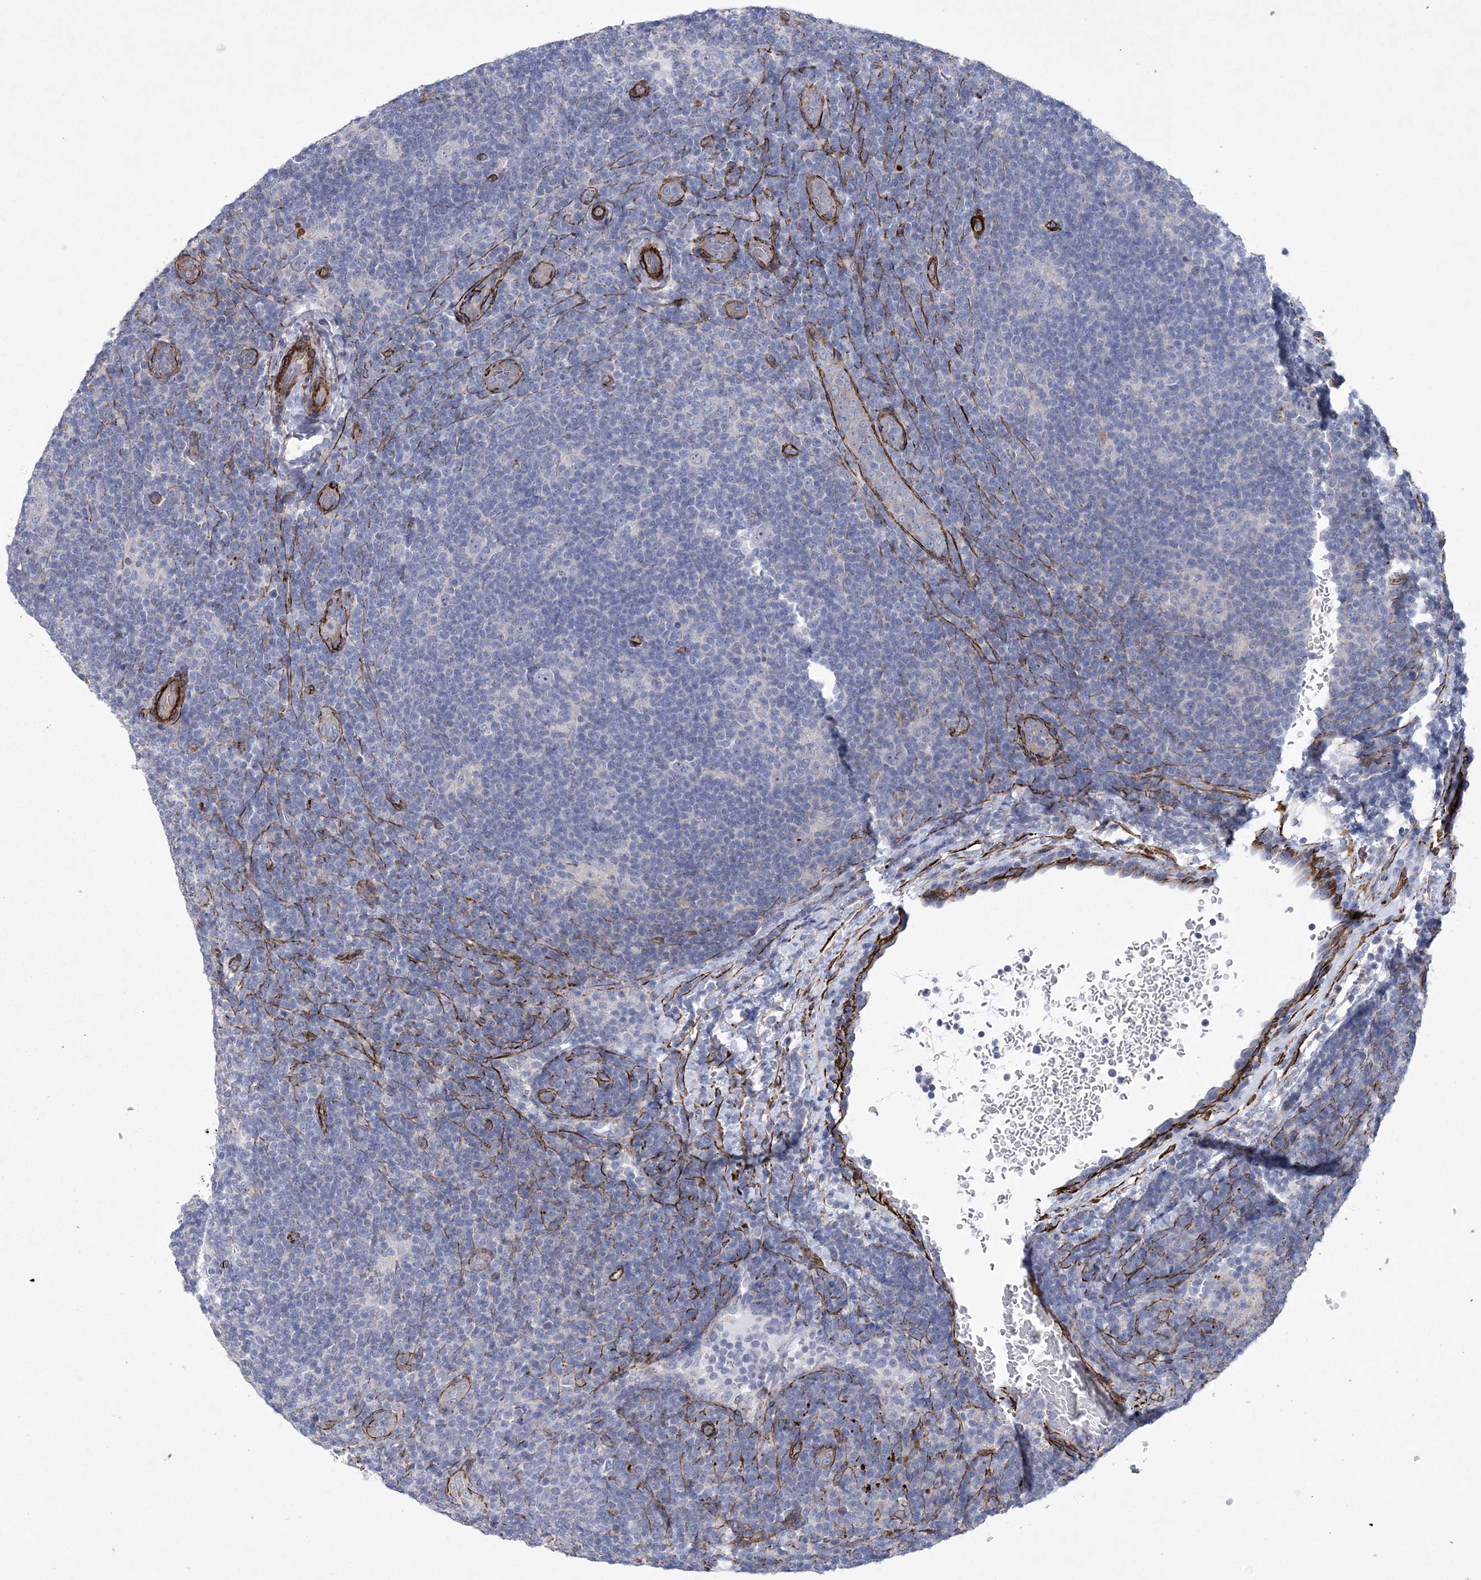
{"staining": {"intensity": "negative", "quantity": "none", "location": "none"}, "tissue": "lymphoma", "cell_type": "Tumor cells", "image_type": "cancer", "snomed": [{"axis": "morphology", "description": "Hodgkin's disease, NOS"}, {"axis": "topography", "description": "Lymph node"}], "caption": "IHC of human lymphoma exhibits no expression in tumor cells.", "gene": "ARSJ", "patient": {"sex": "female", "age": 57}}